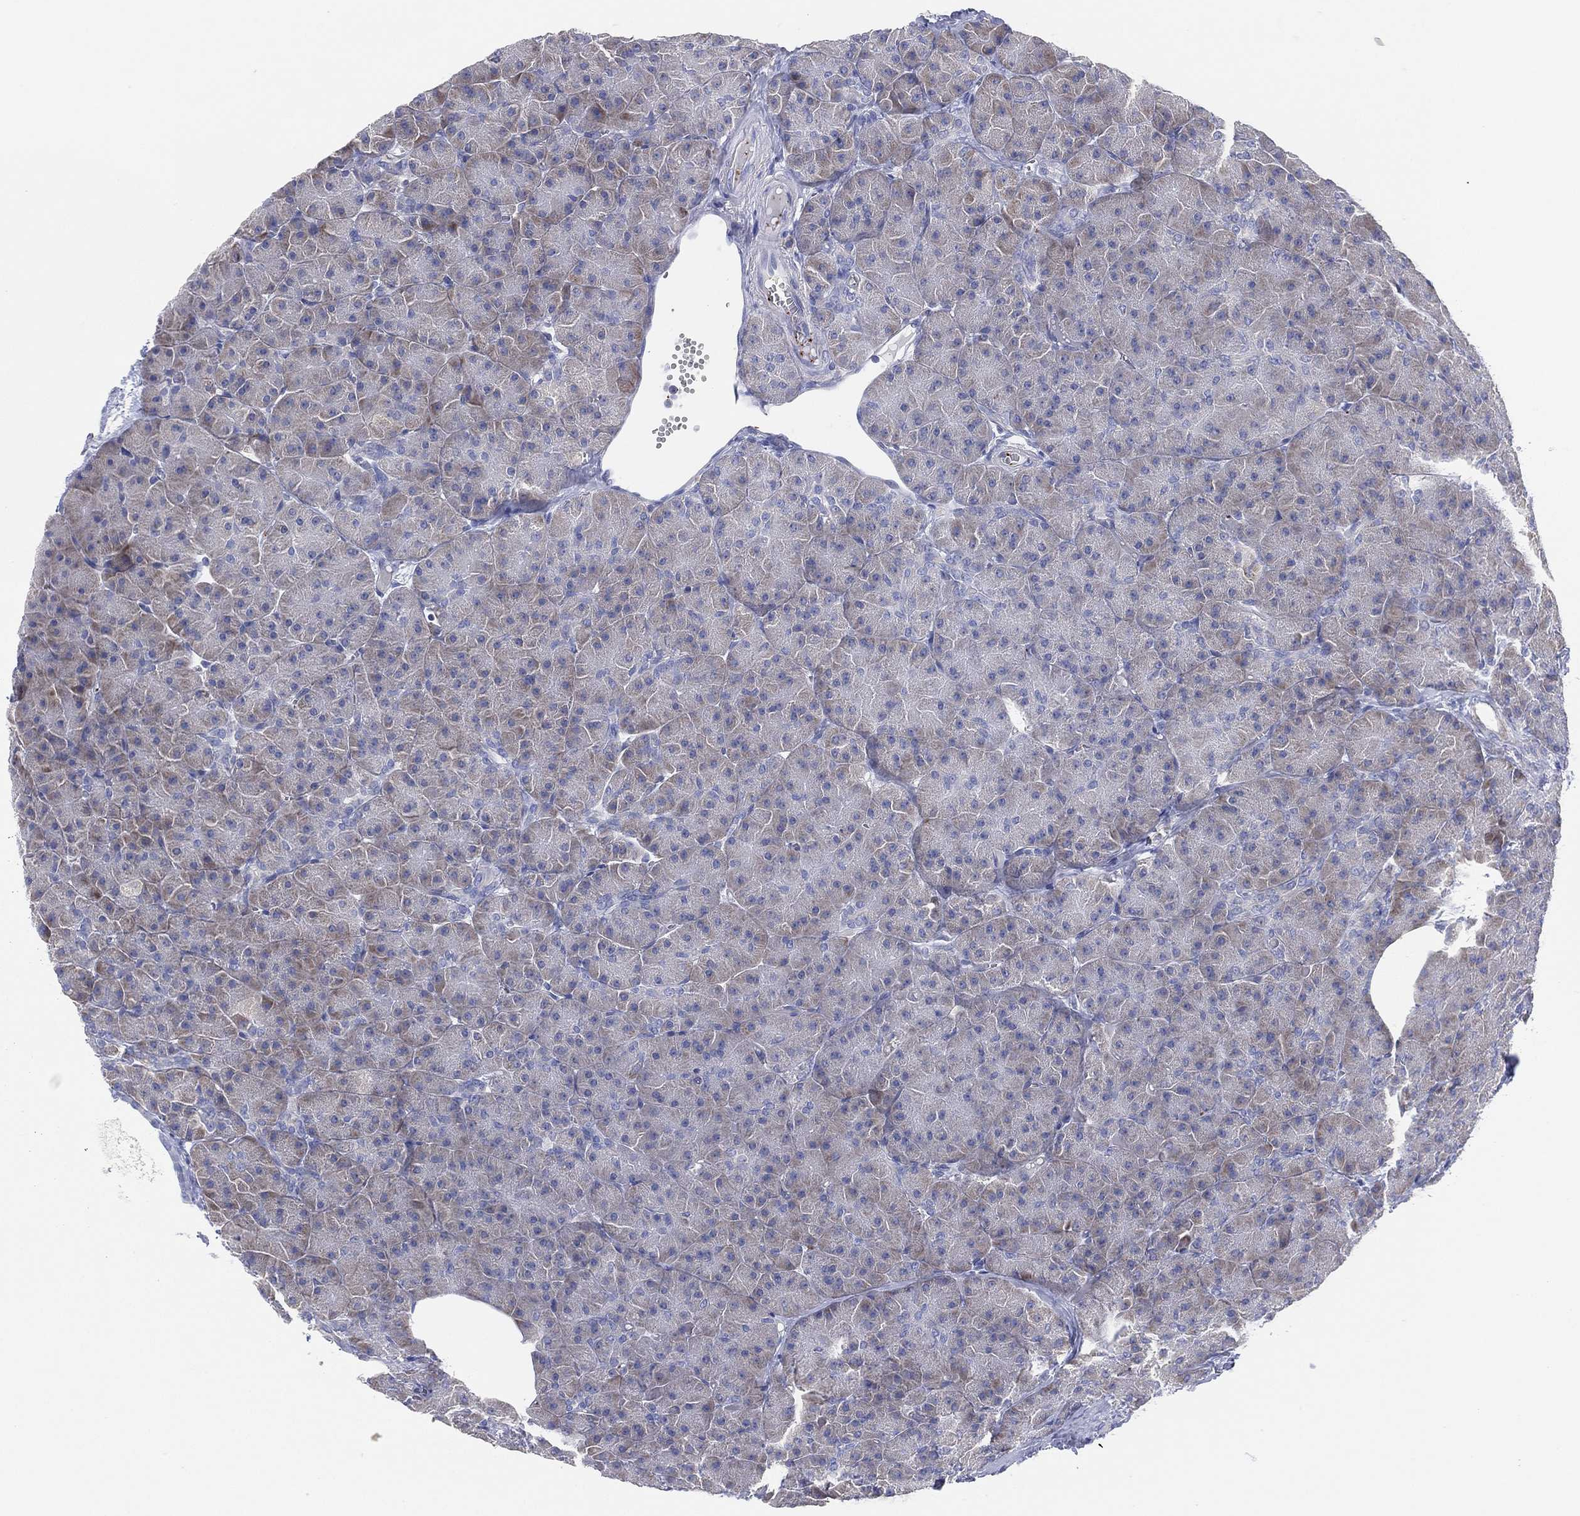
{"staining": {"intensity": "weak", "quantity": ">75%", "location": "cytoplasmic/membranous"}, "tissue": "pancreas", "cell_type": "Exocrine glandular cells", "image_type": "normal", "snomed": [{"axis": "morphology", "description": "Normal tissue, NOS"}, {"axis": "topography", "description": "Pancreas"}], "caption": "Protein staining exhibits weak cytoplasmic/membranous positivity in about >75% of exocrine glandular cells in unremarkable pancreas. (Stains: DAB (3,3'-diaminobenzidine) in brown, nuclei in blue, Microscopy: brightfield microscopy at high magnification).", "gene": "TMEM40", "patient": {"sex": "male", "age": 61}}